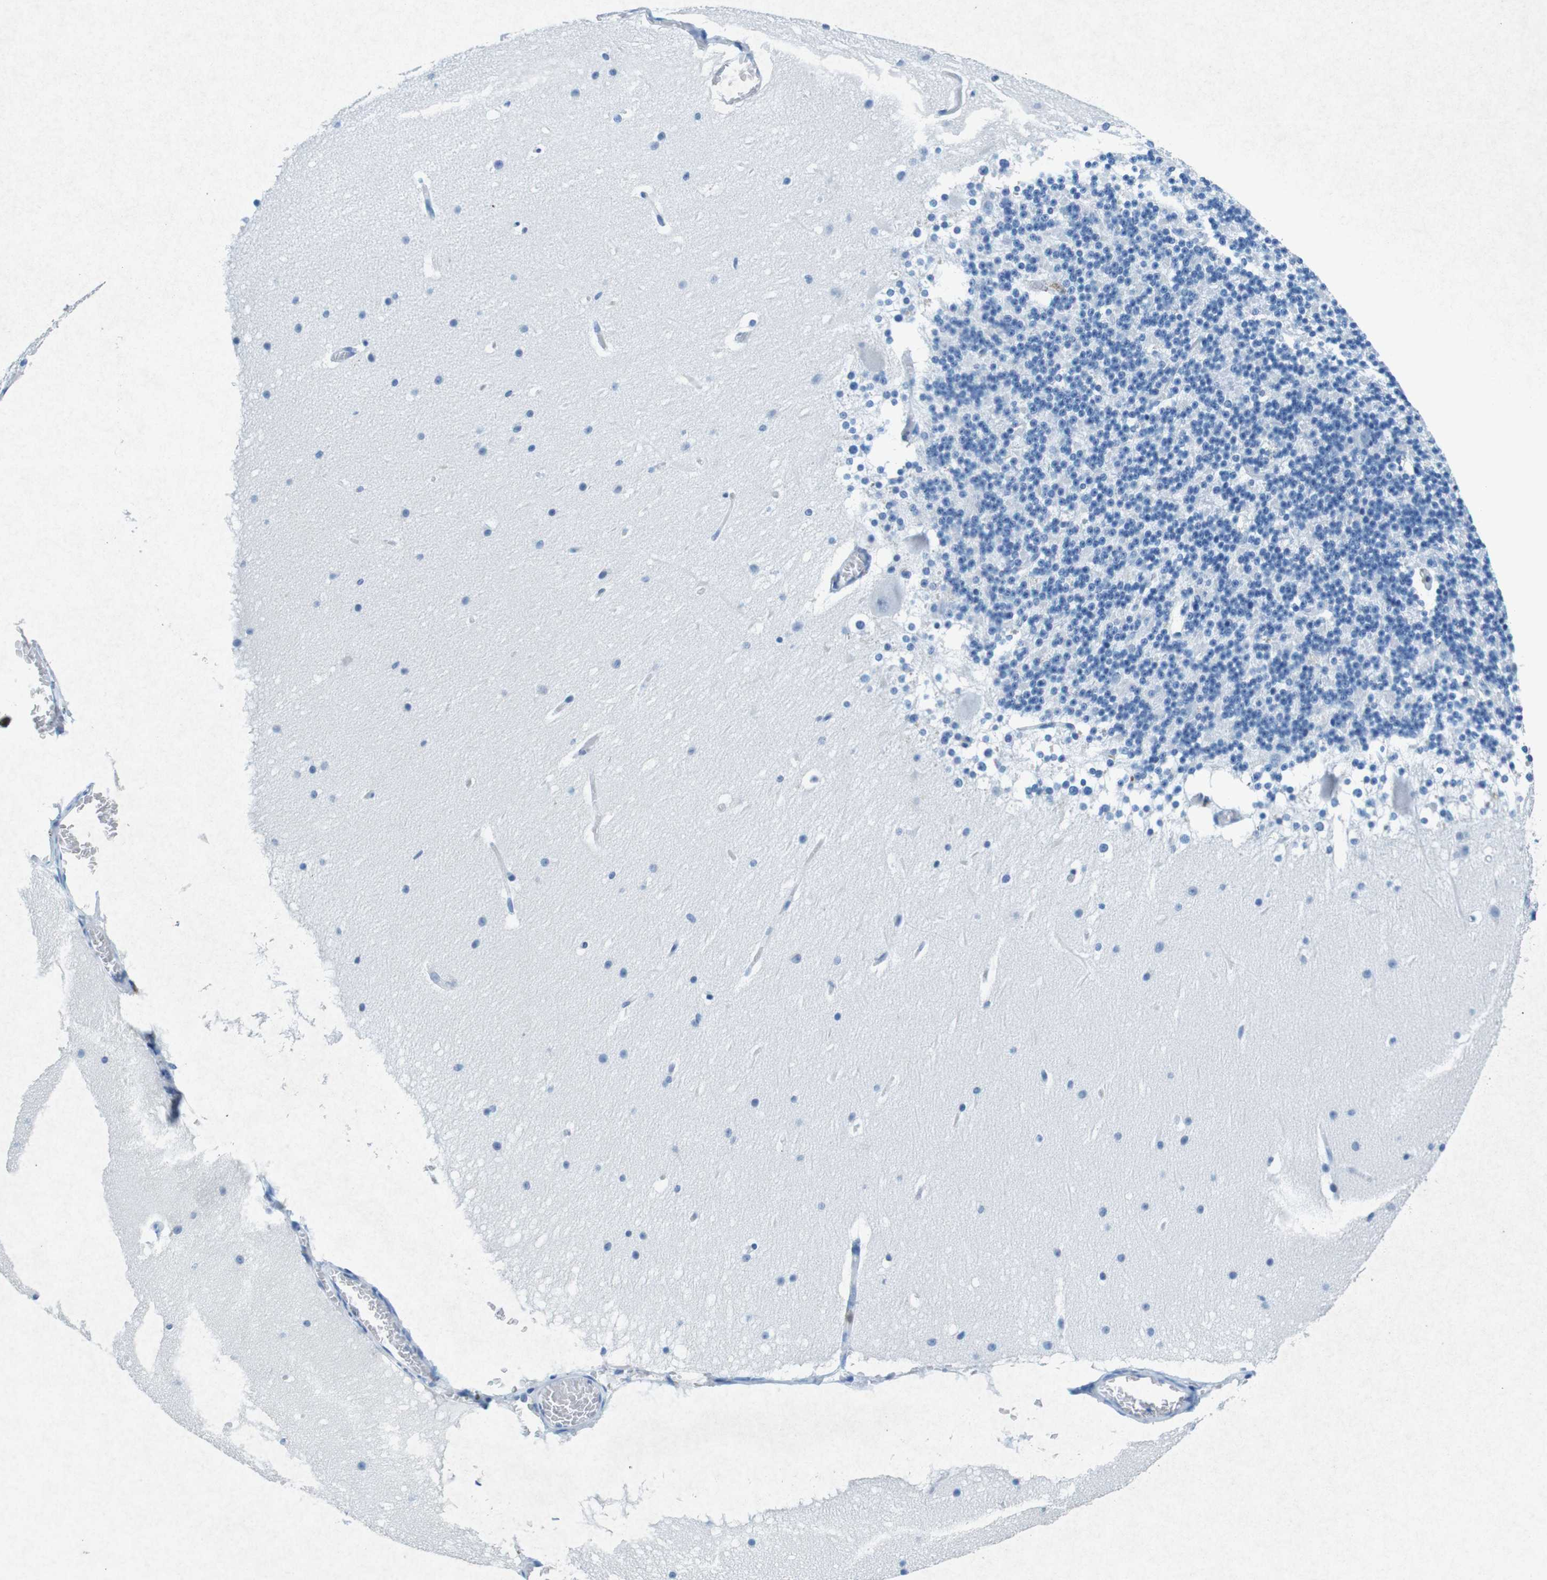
{"staining": {"intensity": "negative", "quantity": "none", "location": "none"}, "tissue": "cerebellum", "cell_type": "Cells in granular layer", "image_type": "normal", "snomed": [{"axis": "morphology", "description": "Normal tissue, NOS"}, {"axis": "topography", "description": "Cerebellum"}], "caption": "This is a image of immunohistochemistry (IHC) staining of benign cerebellum, which shows no positivity in cells in granular layer.", "gene": "CTAG1B", "patient": {"sex": "female", "age": 19}}